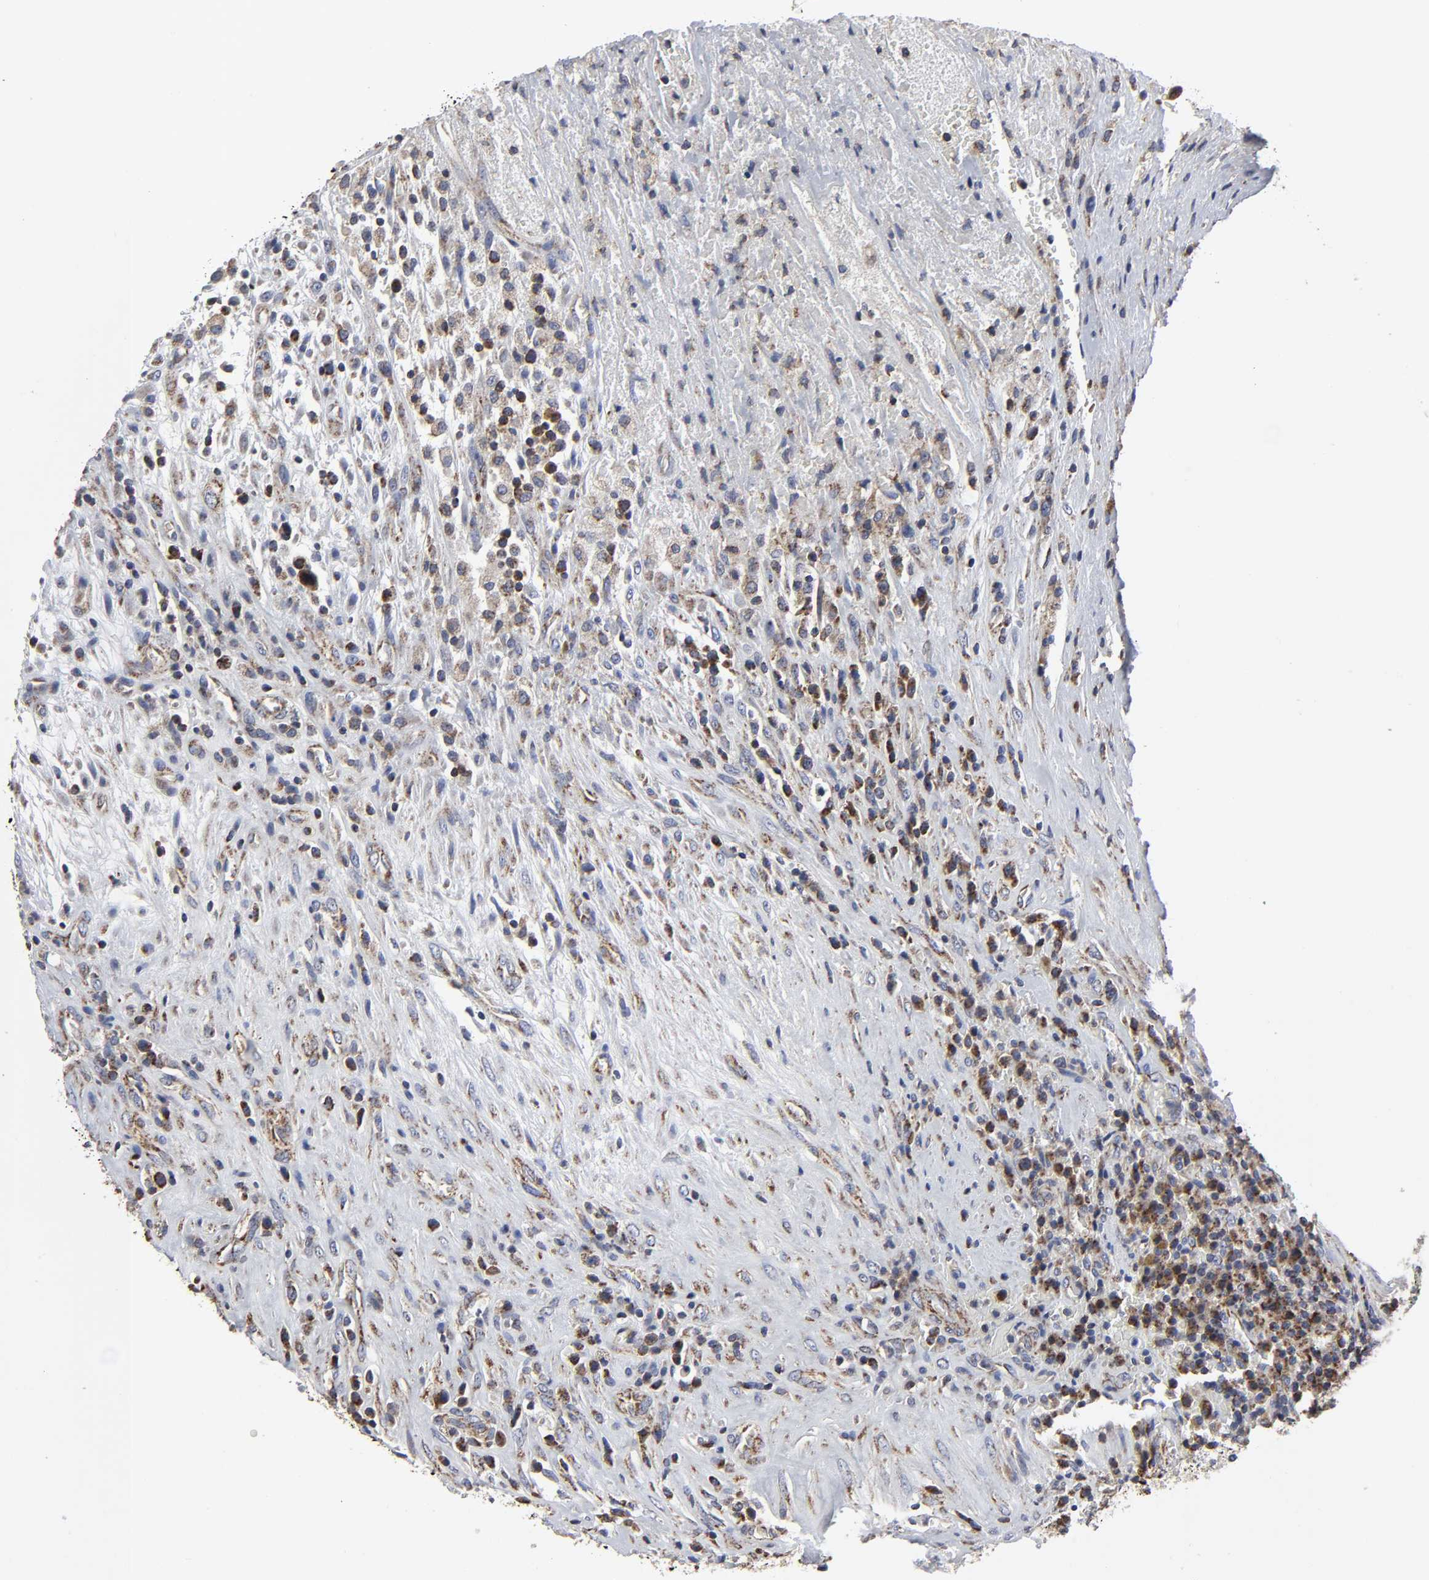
{"staining": {"intensity": "weak", "quantity": ">75%", "location": "cytoplasmic/membranous"}, "tissue": "testis cancer", "cell_type": "Tumor cells", "image_type": "cancer", "snomed": [{"axis": "morphology", "description": "Necrosis, NOS"}, {"axis": "morphology", "description": "Carcinoma, Embryonal, NOS"}, {"axis": "topography", "description": "Testis"}], "caption": "Testis embryonal carcinoma stained with a protein marker reveals weak staining in tumor cells.", "gene": "COX6B1", "patient": {"sex": "male", "age": 19}}